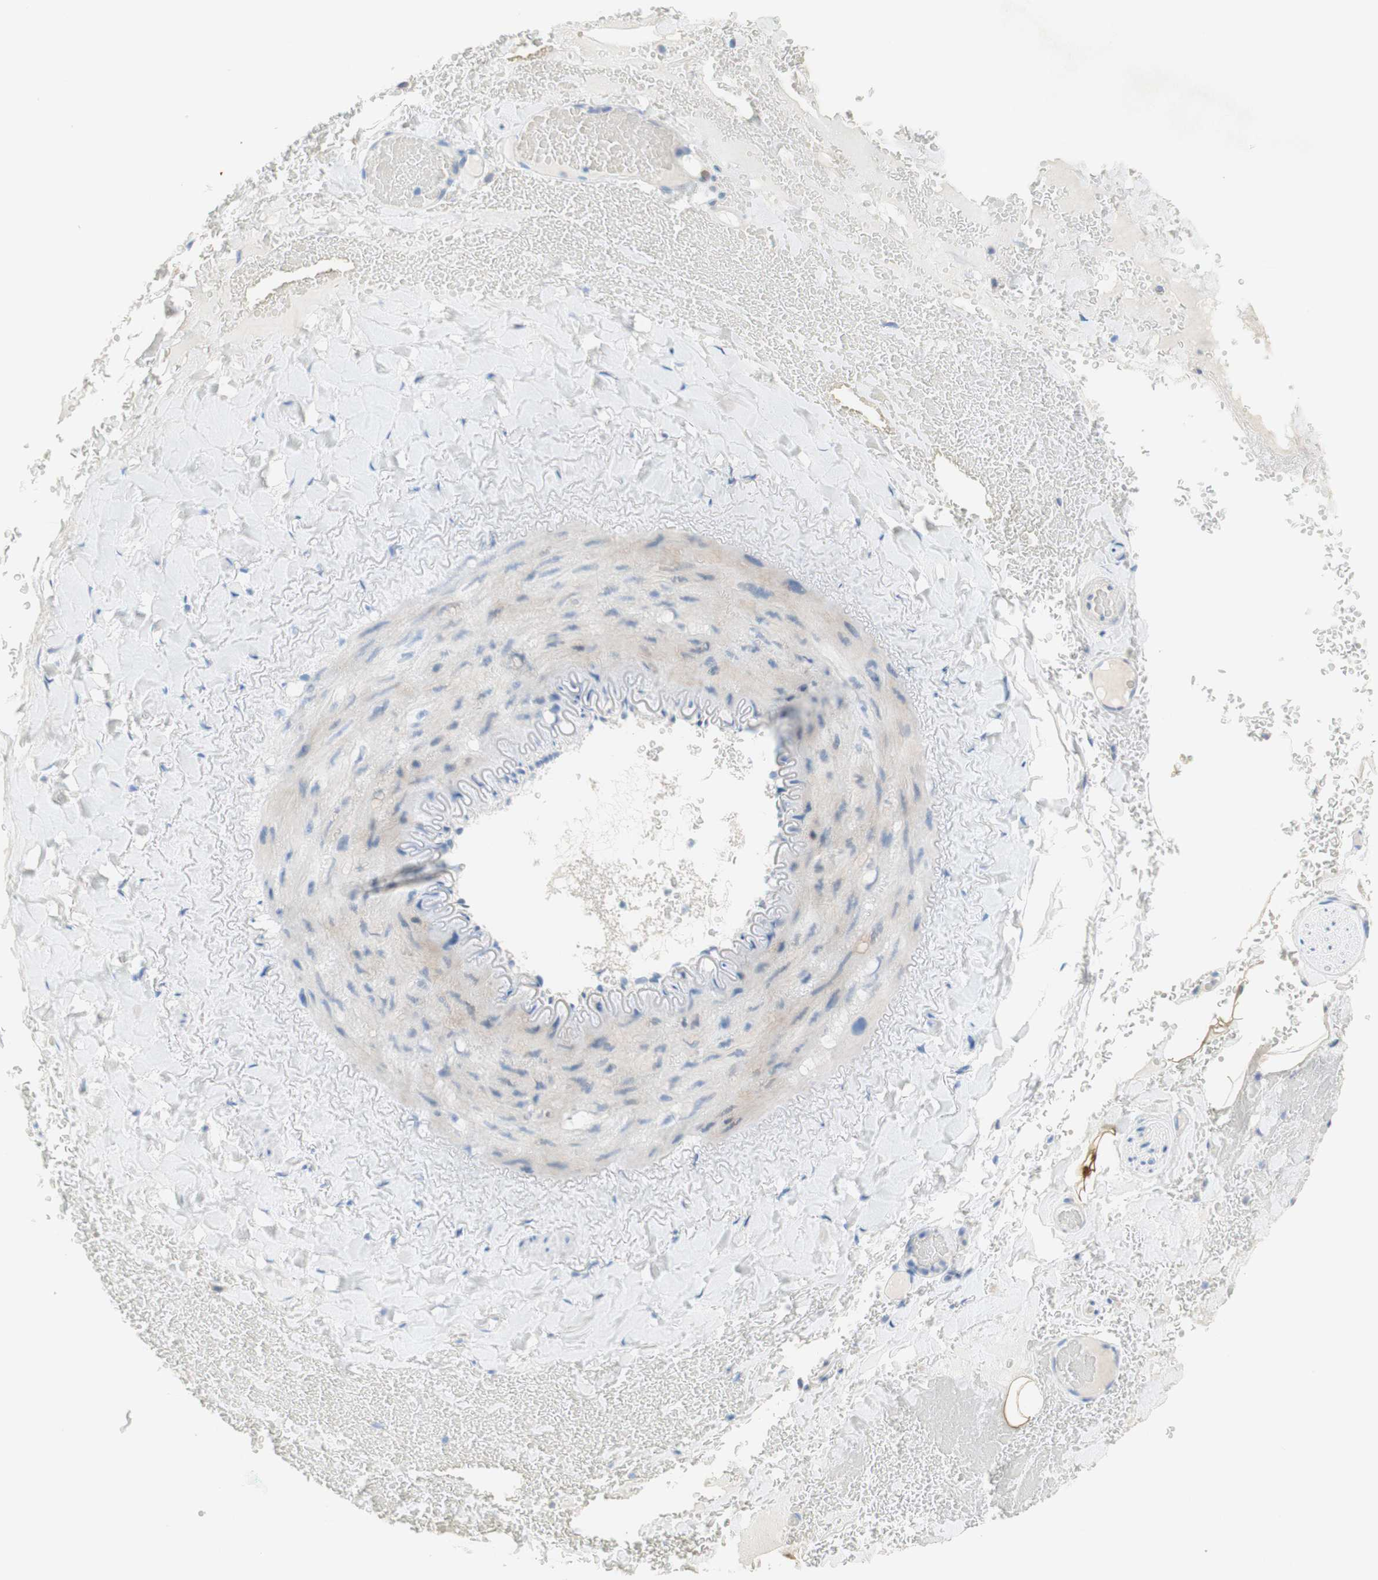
{"staining": {"intensity": "negative", "quantity": "none", "location": "none"}, "tissue": "adipose tissue", "cell_type": "Adipocytes", "image_type": "normal", "snomed": [{"axis": "morphology", "description": "Normal tissue, NOS"}, {"axis": "topography", "description": "Peripheral nerve tissue"}], "caption": "The immunohistochemistry histopathology image has no significant staining in adipocytes of adipose tissue. (IHC, brightfield microscopy, high magnification).", "gene": "POLR2J3", "patient": {"sex": "male", "age": 70}}